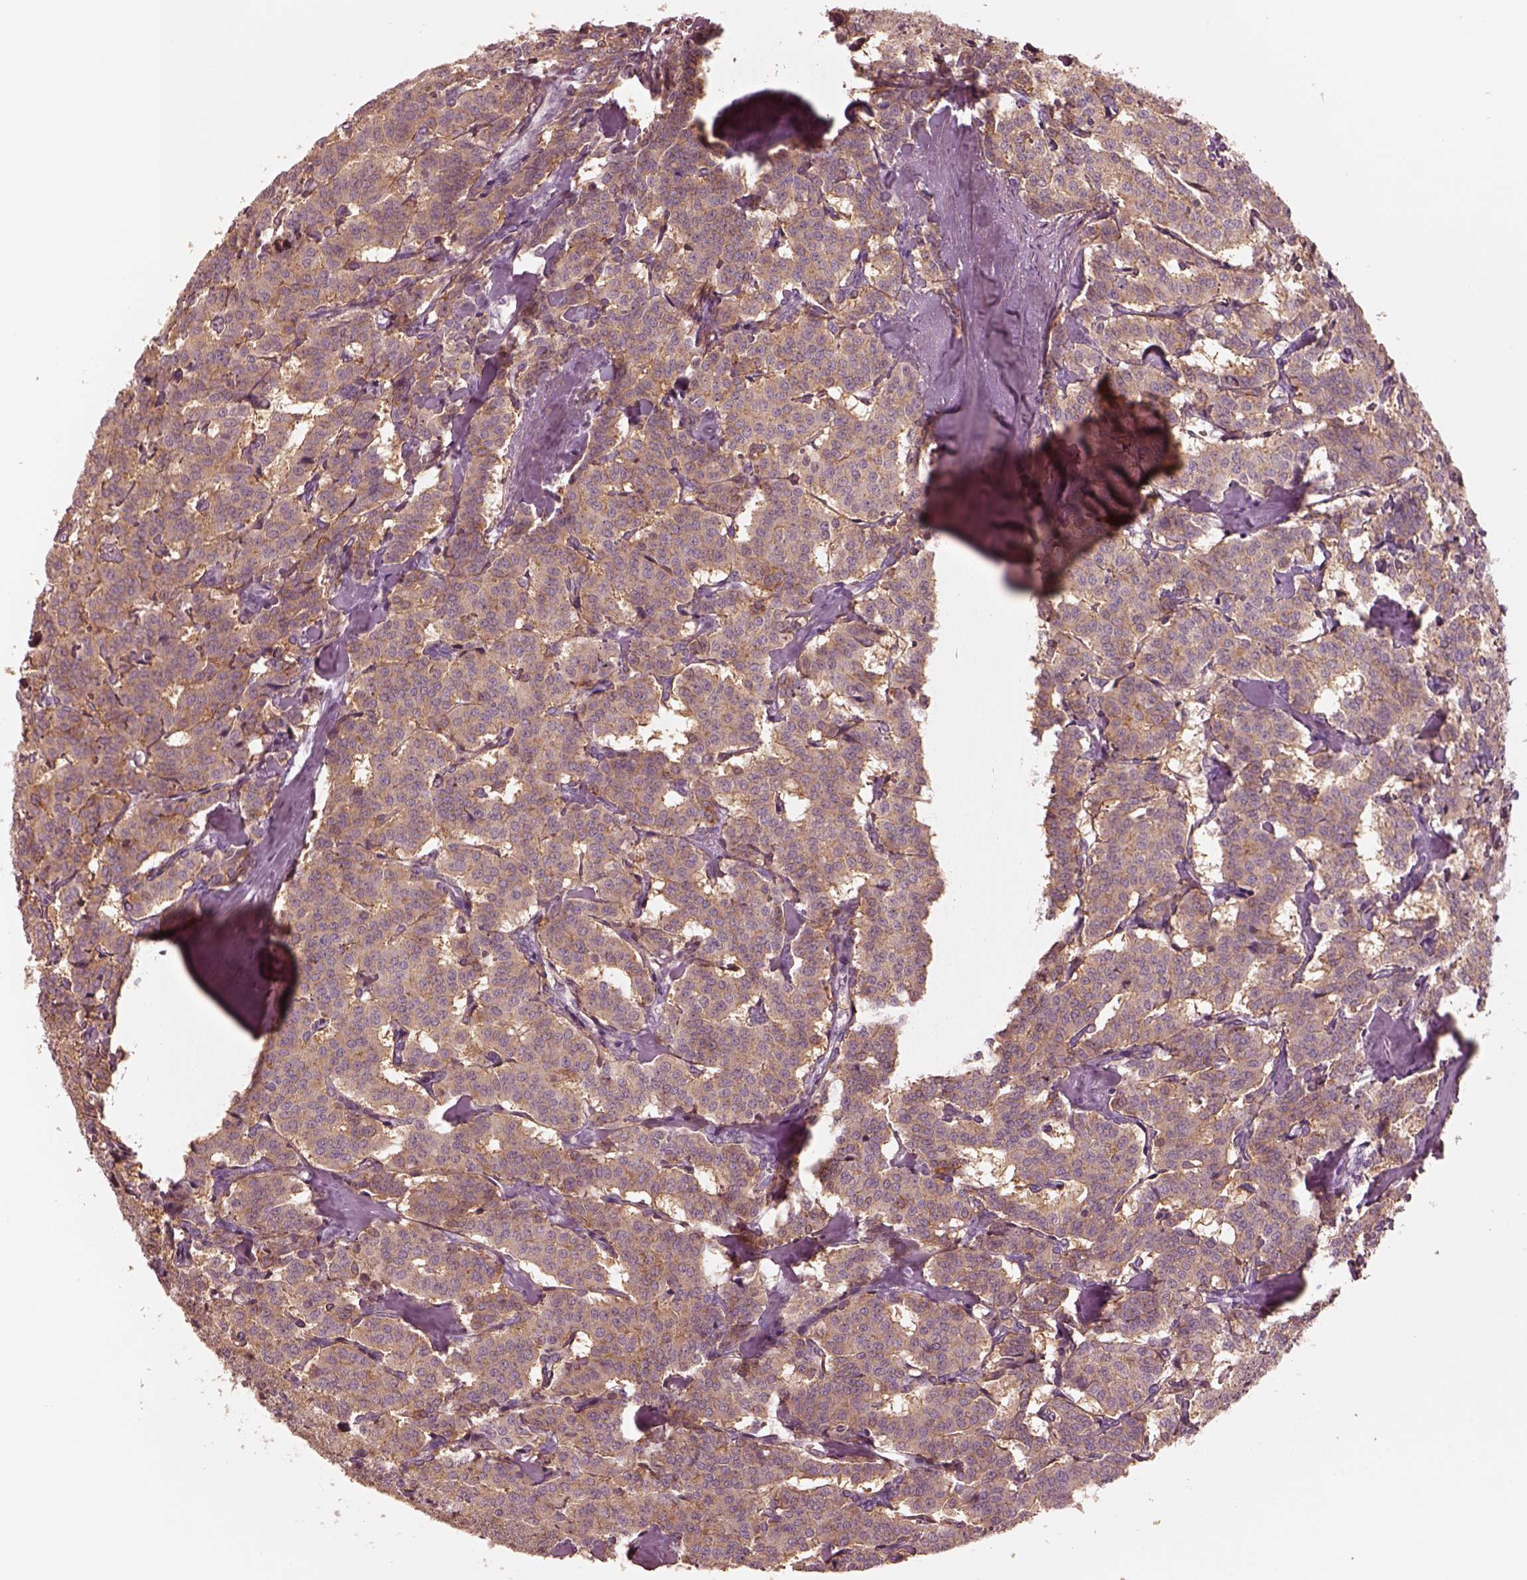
{"staining": {"intensity": "moderate", "quantity": ">75%", "location": "cytoplasmic/membranous"}, "tissue": "carcinoid", "cell_type": "Tumor cells", "image_type": "cancer", "snomed": [{"axis": "morphology", "description": "Carcinoid, malignant, NOS"}, {"axis": "topography", "description": "Lung"}], "caption": "This photomicrograph demonstrates IHC staining of human malignant carcinoid, with medium moderate cytoplasmic/membranous expression in approximately >75% of tumor cells.", "gene": "GPRIN1", "patient": {"sex": "female", "age": 46}}